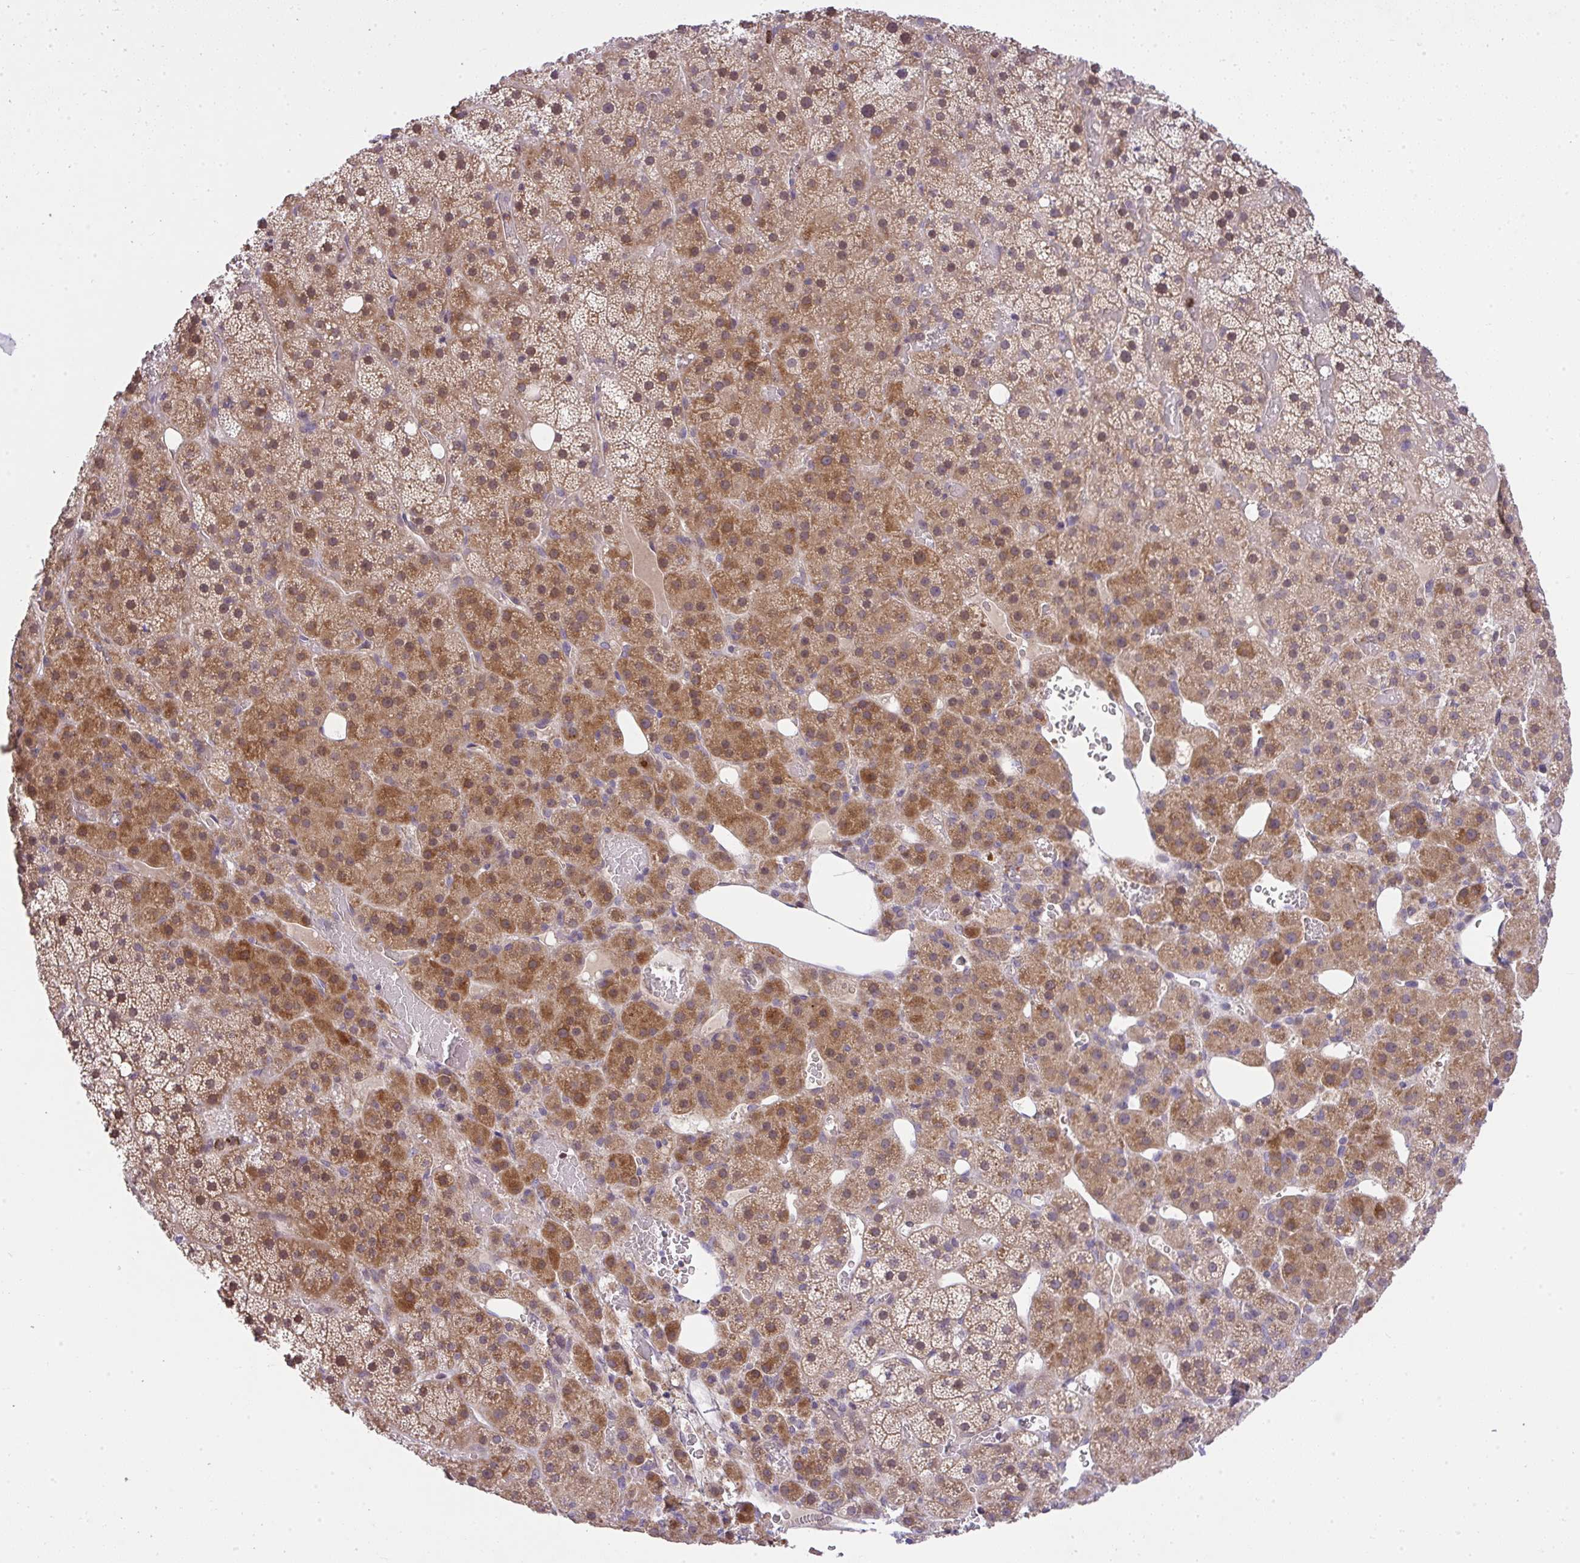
{"staining": {"intensity": "moderate", "quantity": "25%-75%", "location": "cytoplasmic/membranous,nuclear"}, "tissue": "adrenal gland", "cell_type": "Glandular cells", "image_type": "normal", "snomed": [{"axis": "morphology", "description": "Normal tissue, NOS"}, {"axis": "topography", "description": "Adrenal gland"}], "caption": "A high-resolution histopathology image shows immunohistochemistry staining of normal adrenal gland, which shows moderate cytoplasmic/membranous,nuclear expression in approximately 25%-75% of glandular cells.", "gene": "CHIA", "patient": {"sex": "male", "age": 53}}